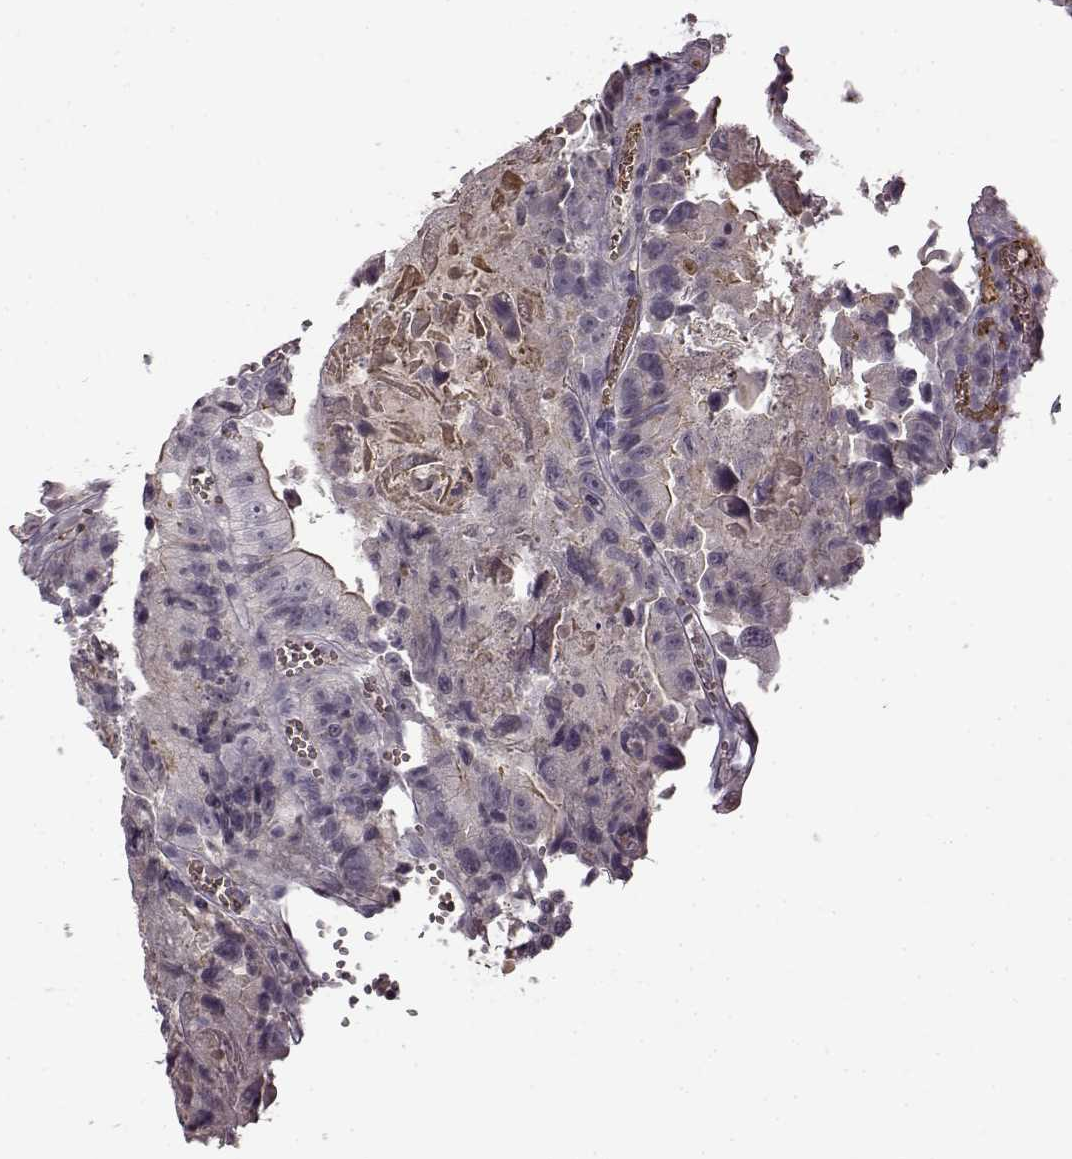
{"staining": {"intensity": "weak", "quantity": "<25%", "location": "cytoplasmic/membranous"}, "tissue": "colorectal cancer", "cell_type": "Tumor cells", "image_type": "cancer", "snomed": [{"axis": "morphology", "description": "Adenocarcinoma, NOS"}, {"axis": "topography", "description": "Colon"}], "caption": "High power microscopy photomicrograph of an immunohistochemistry (IHC) image of colorectal adenocarcinoma, revealing no significant expression in tumor cells. (DAB (3,3'-diaminobenzidine) IHC, high magnification).", "gene": "CNGA3", "patient": {"sex": "female", "age": 86}}